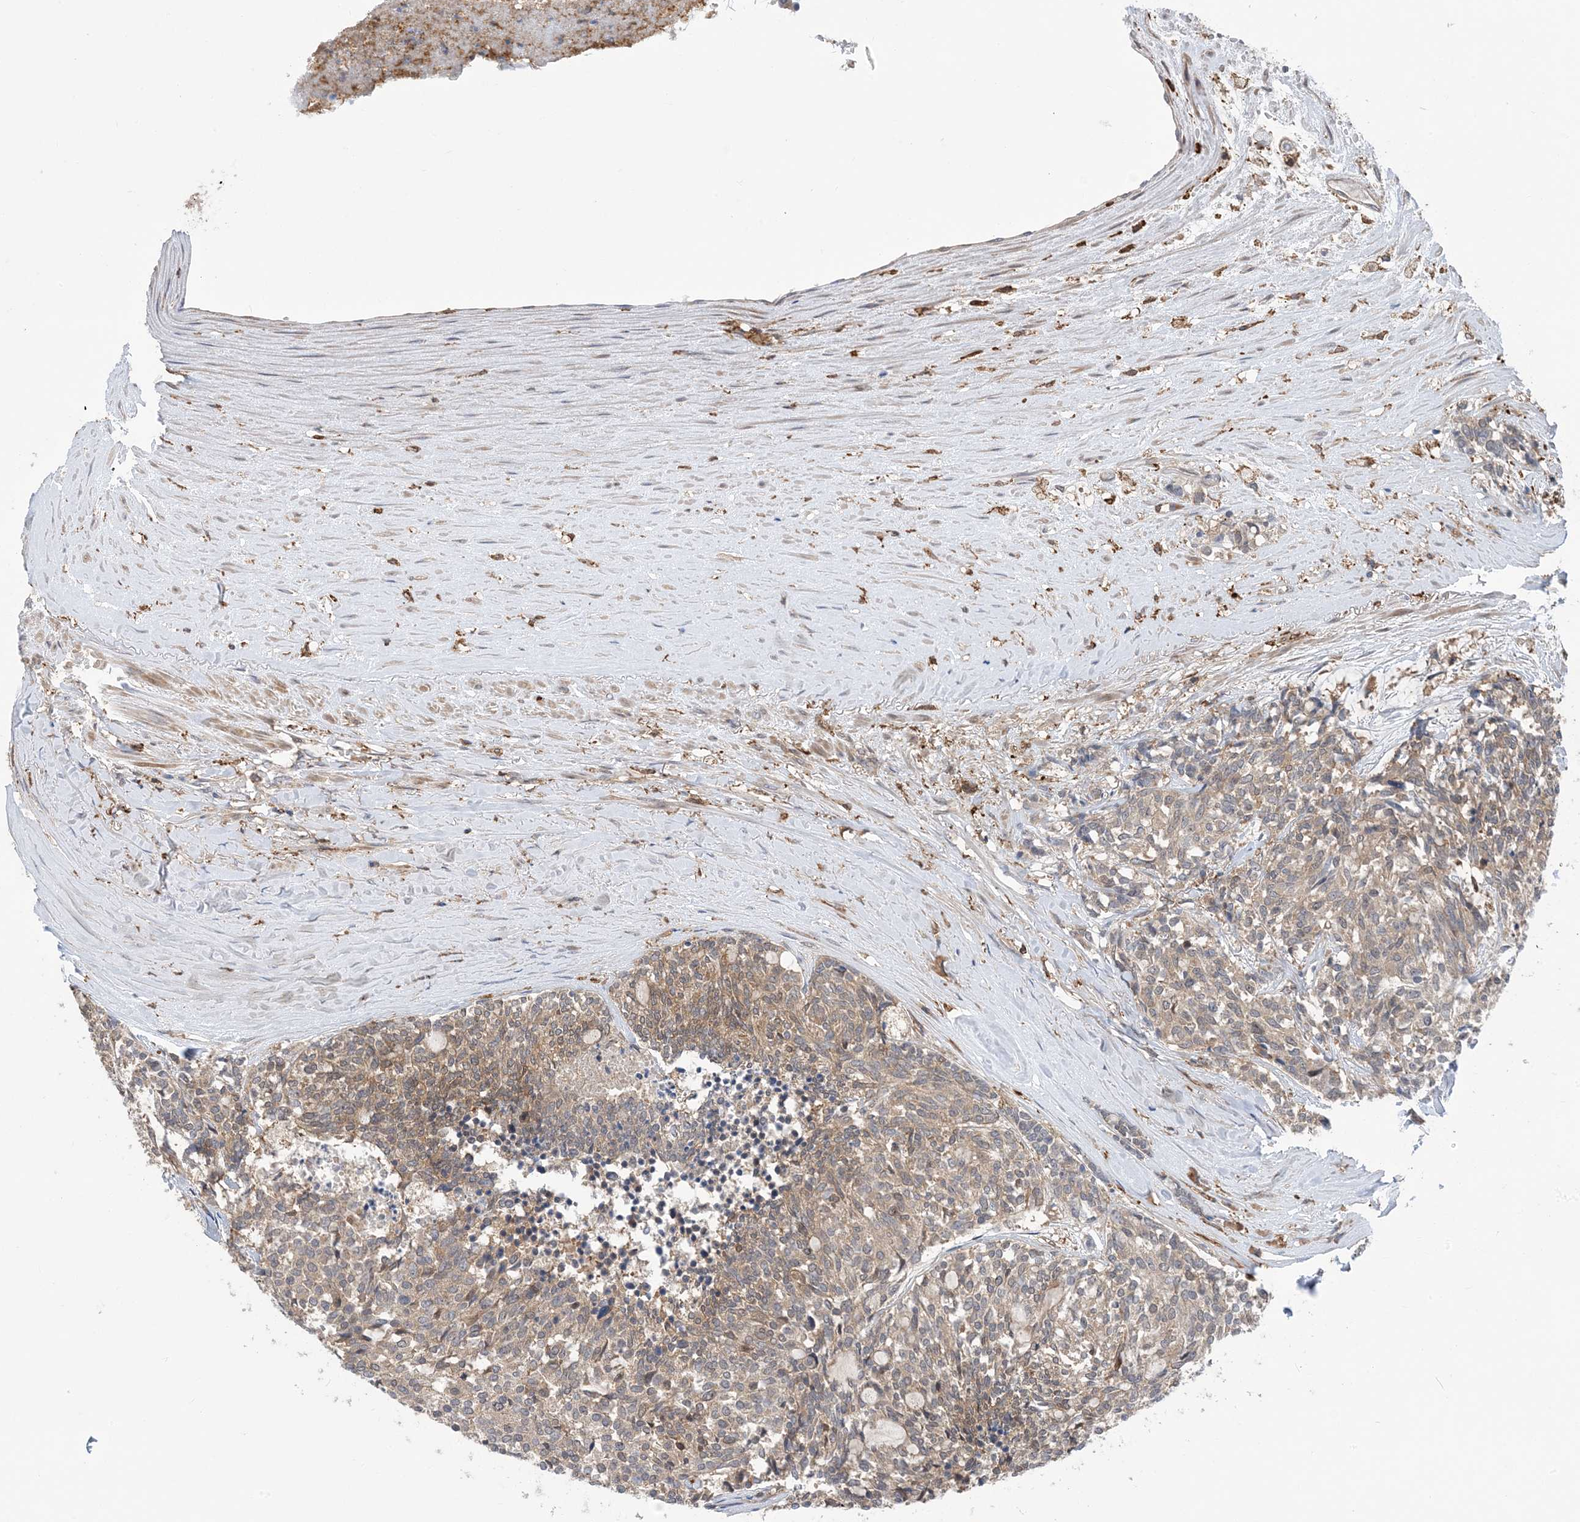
{"staining": {"intensity": "weak", "quantity": ">75%", "location": "cytoplasmic/membranous"}, "tissue": "carcinoid", "cell_type": "Tumor cells", "image_type": "cancer", "snomed": [{"axis": "morphology", "description": "Carcinoid, malignant, NOS"}, {"axis": "topography", "description": "Pancreas"}], "caption": "Carcinoid (malignant) stained with a brown dye demonstrates weak cytoplasmic/membranous positive staining in about >75% of tumor cells.", "gene": "HS1BP3", "patient": {"sex": "female", "age": 54}}